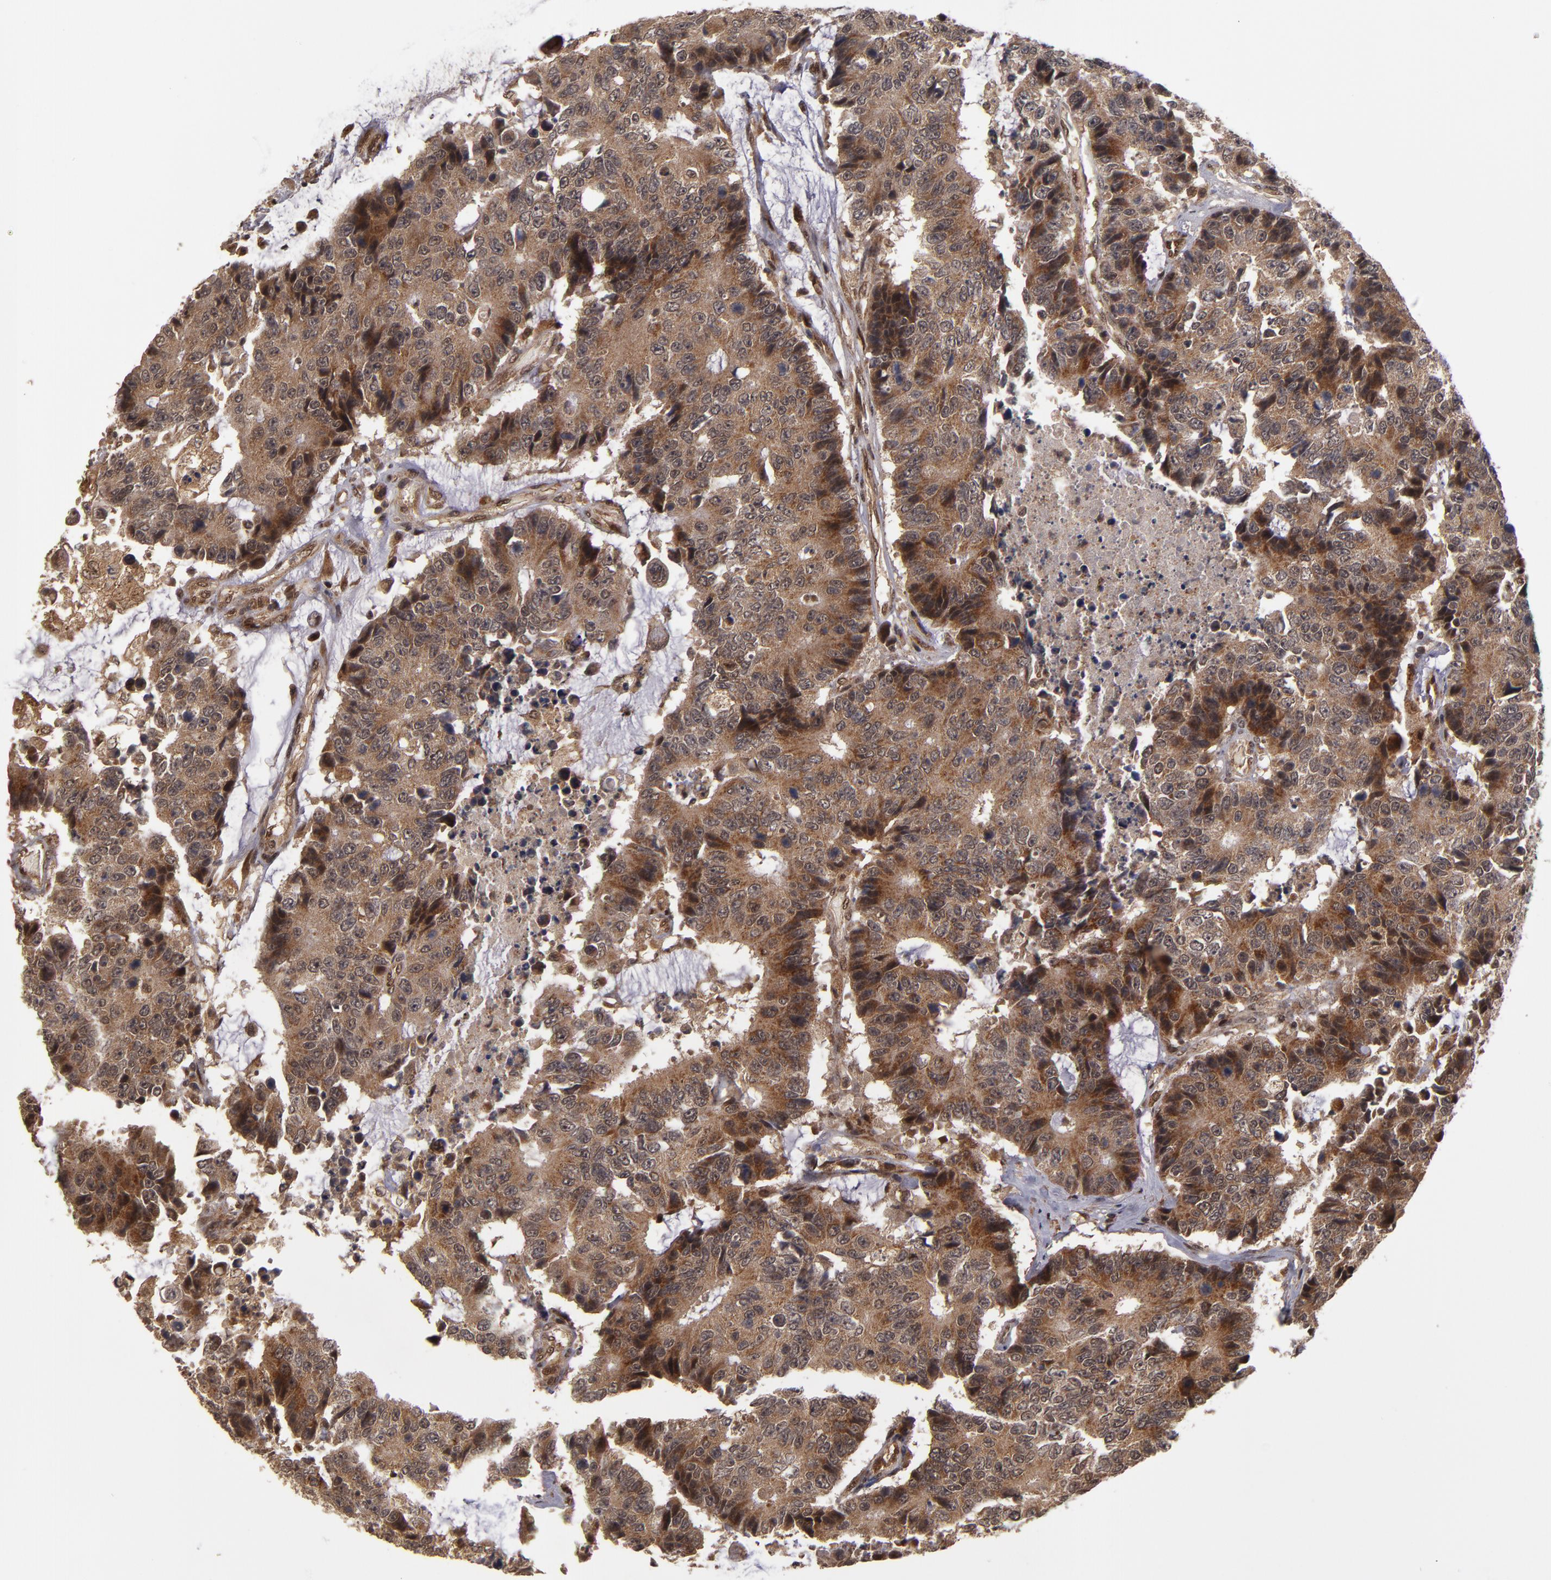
{"staining": {"intensity": "moderate", "quantity": ">75%", "location": "cytoplasmic/membranous"}, "tissue": "colorectal cancer", "cell_type": "Tumor cells", "image_type": "cancer", "snomed": [{"axis": "morphology", "description": "Adenocarcinoma, NOS"}, {"axis": "topography", "description": "Colon"}], "caption": "Immunohistochemistry (DAB) staining of human adenocarcinoma (colorectal) reveals moderate cytoplasmic/membranous protein positivity in approximately >75% of tumor cells.", "gene": "CUL5", "patient": {"sex": "female", "age": 86}}